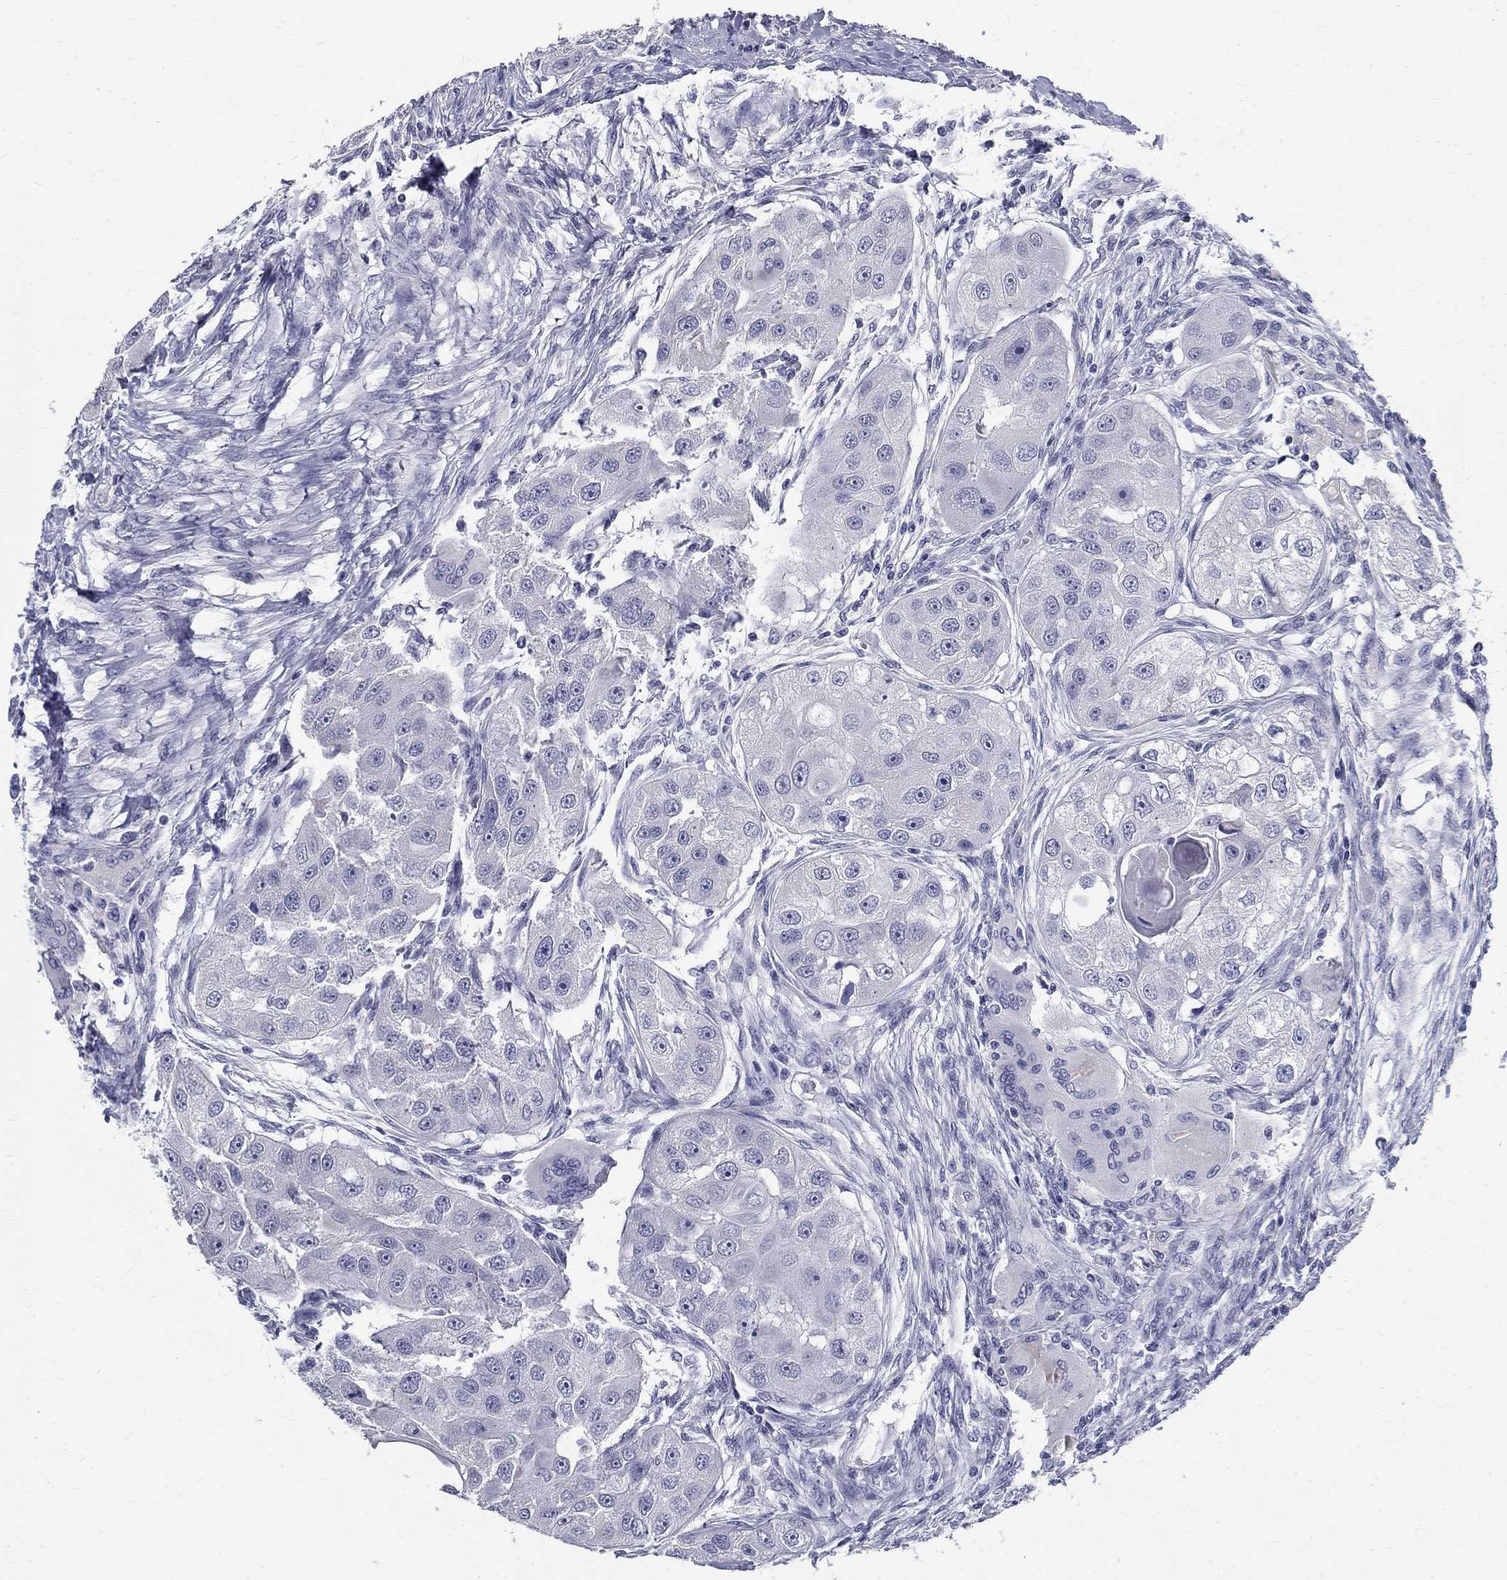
{"staining": {"intensity": "negative", "quantity": "none", "location": "none"}, "tissue": "head and neck cancer", "cell_type": "Tumor cells", "image_type": "cancer", "snomed": [{"axis": "morphology", "description": "Squamous cell carcinoma, NOS"}, {"axis": "topography", "description": "Head-Neck"}], "caption": "This is an immunohistochemistry (IHC) micrograph of head and neck cancer. There is no positivity in tumor cells.", "gene": "TGM4", "patient": {"sex": "male", "age": 51}}